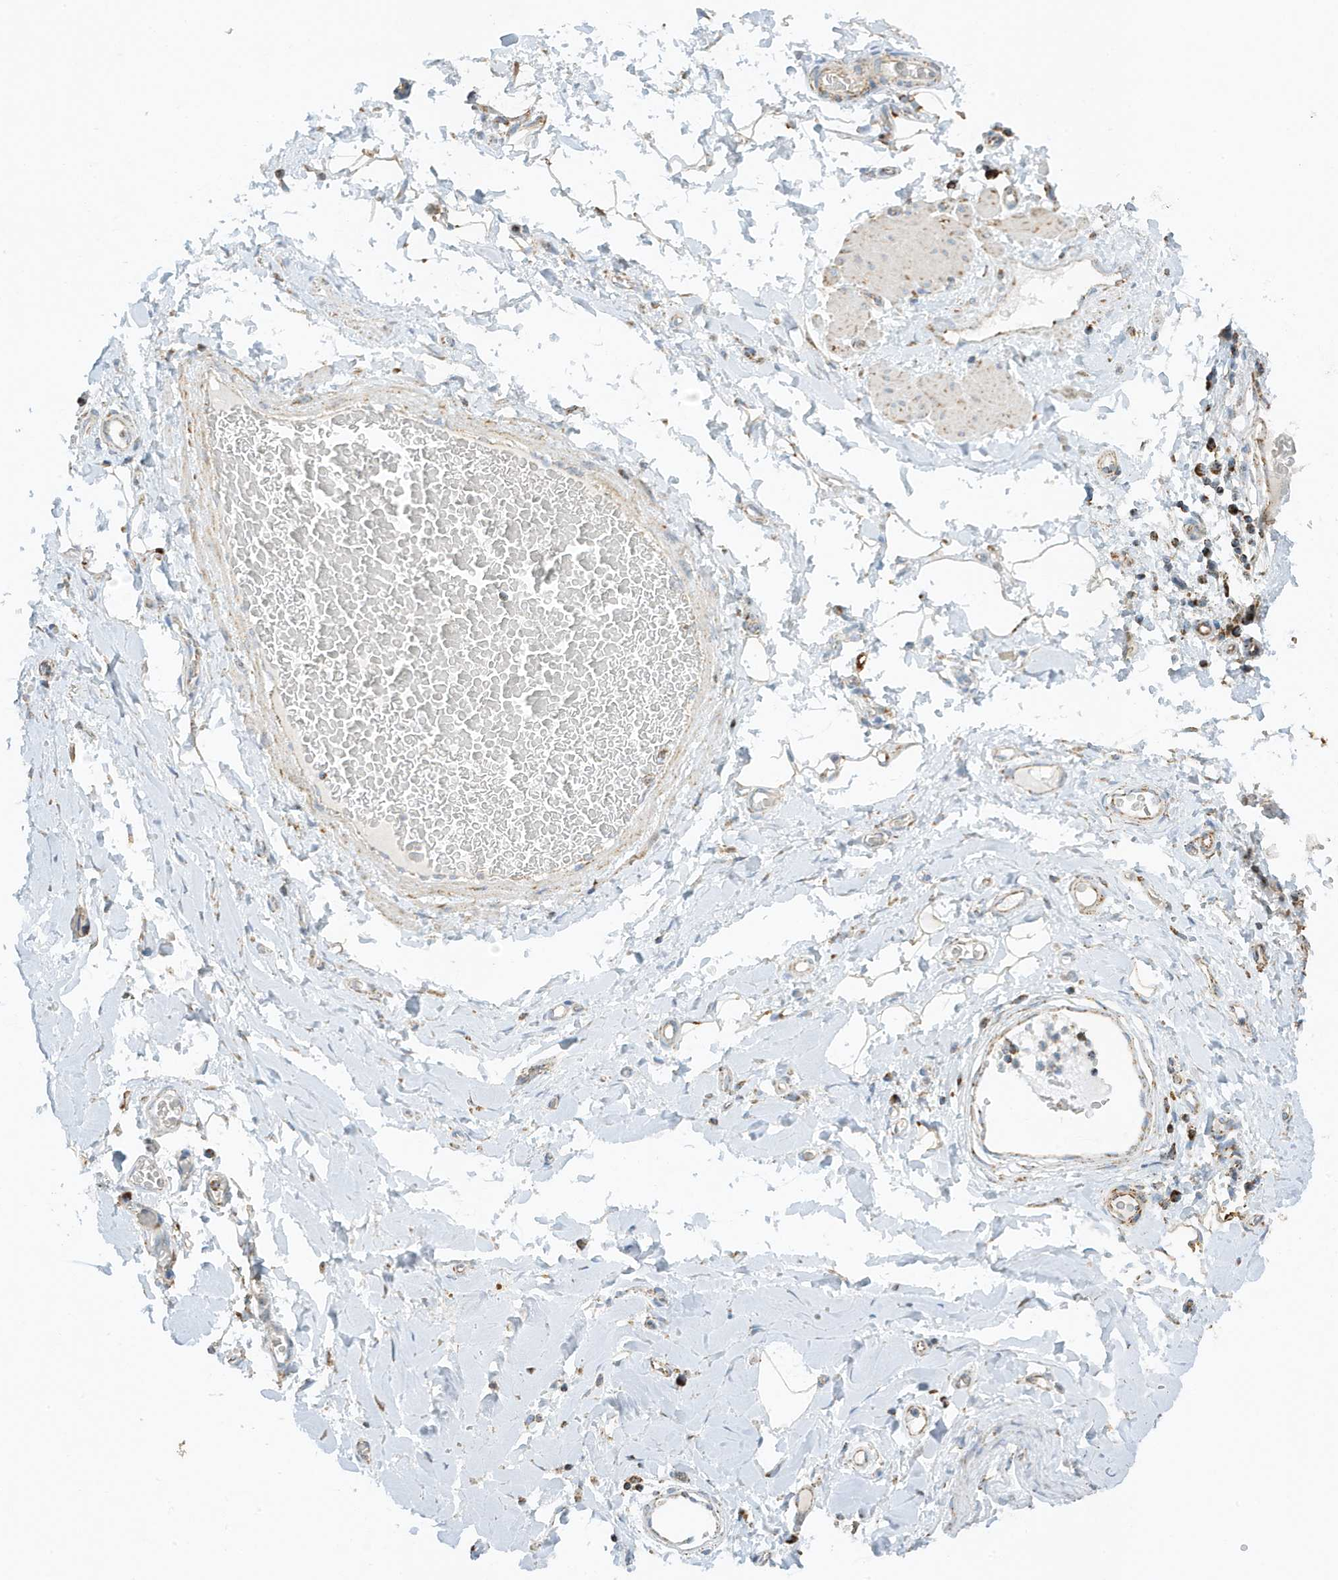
{"staining": {"intensity": "moderate", "quantity": ">75%", "location": "cytoplasmic/membranous"}, "tissue": "adipose tissue", "cell_type": "Adipocytes", "image_type": "normal", "snomed": [{"axis": "morphology", "description": "Normal tissue, NOS"}, {"axis": "morphology", "description": "Adenocarcinoma, NOS"}, {"axis": "topography", "description": "Stomach, upper"}, {"axis": "topography", "description": "Peripheral nerve tissue"}], "caption": "Adipose tissue stained with a brown dye demonstrates moderate cytoplasmic/membranous positive staining in about >75% of adipocytes.", "gene": "ATP5ME", "patient": {"sex": "male", "age": 62}}